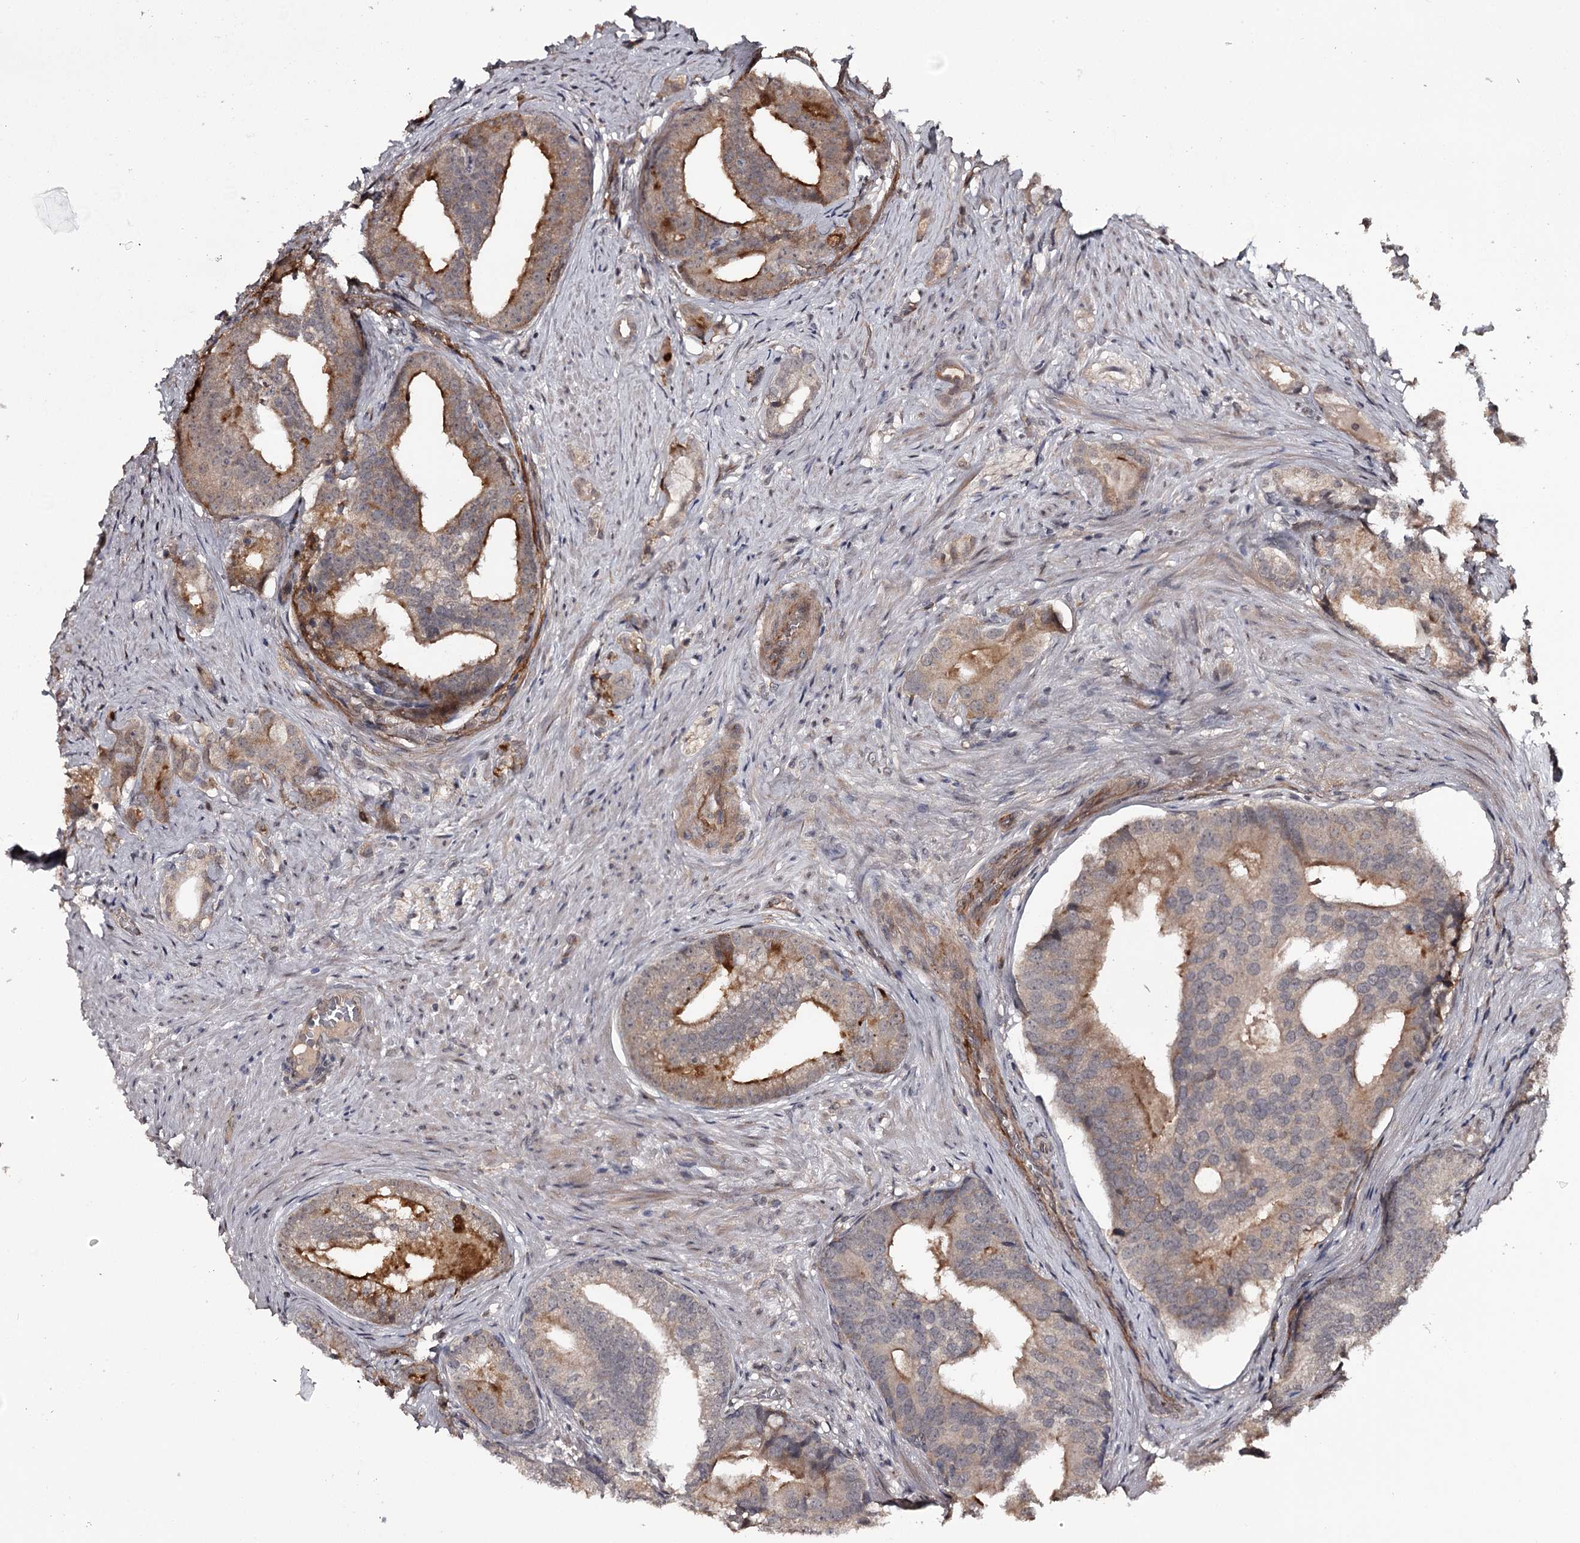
{"staining": {"intensity": "strong", "quantity": "<25%", "location": "cytoplasmic/membranous"}, "tissue": "prostate cancer", "cell_type": "Tumor cells", "image_type": "cancer", "snomed": [{"axis": "morphology", "description": "Adenocarcinoma, Low grade"}, {"axis": "topography", "description": "Prostate"}], "caption": "Immunohistochemistry (DAB) staining of human prostate cancer exhibits strong cytoplasmic/membranous protein staining in approximately <25% of tumor cells.", "gene": "CWF19L2", "patient": {"sex": "male", "age": 71}}